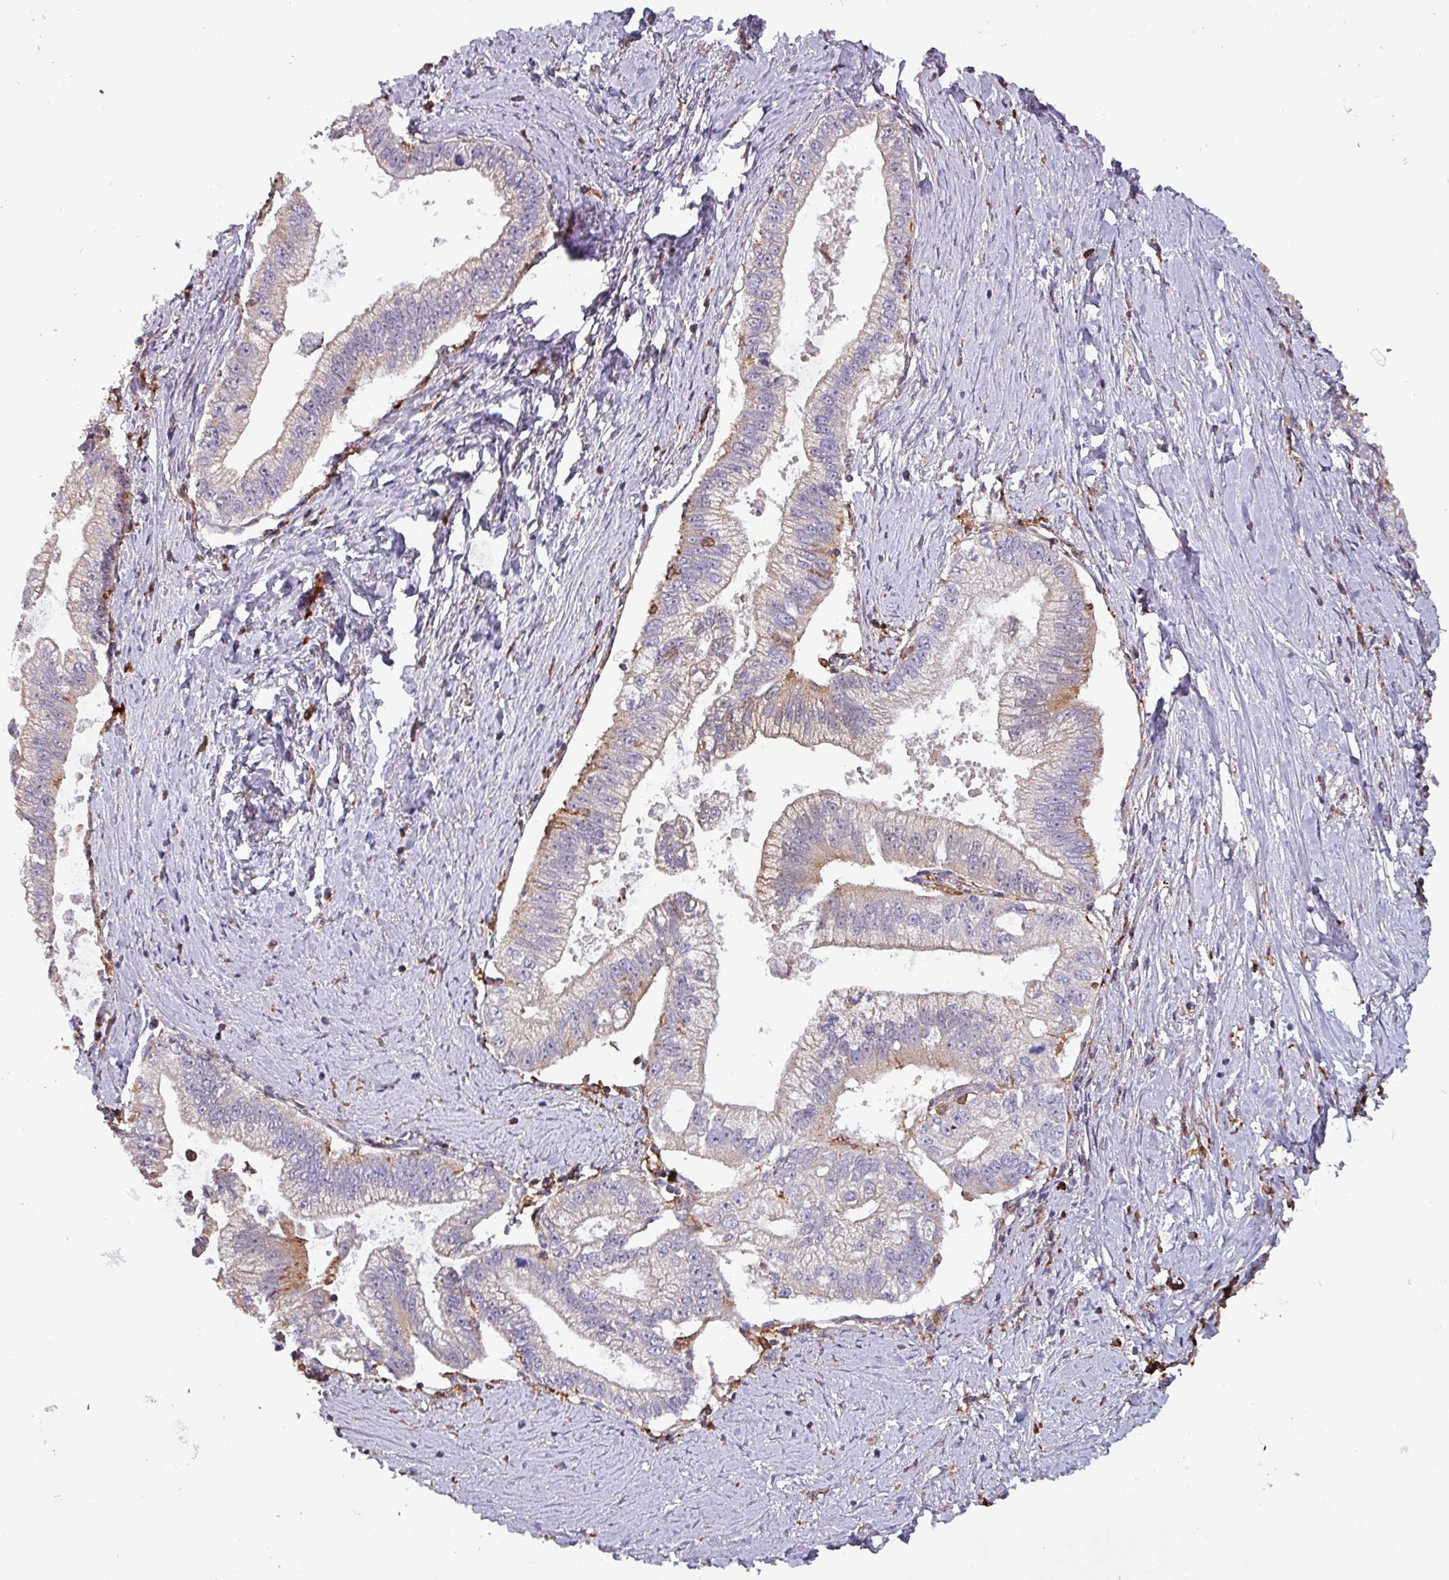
{"staining": {"intensity": "weak", "quantity": "<25%", "location": "cytoplasmic/membranous"}, "tissue": "pancreatic cancer", "cell_type": "Tumor cells", "image_type": "cancer", "snomed": [{"axis": "morphology", "description": "Adenocarcinoma, NOS"}, {"axis": "topography", "description": "Pancreas"}], "caption": "High magnification brightfield microscopy of pancreatic cancer stained with DAB (brown) and counterstained with hematoxylin (blue): tumor cells show no significant positivity. (Stains: DAB immunohistochemistry with hematoxylin counter stain, Microscopy: brightfield microscopy at high magnification).", "gene": "SCIN", "patient": {"sex": "male", "age": 70}}